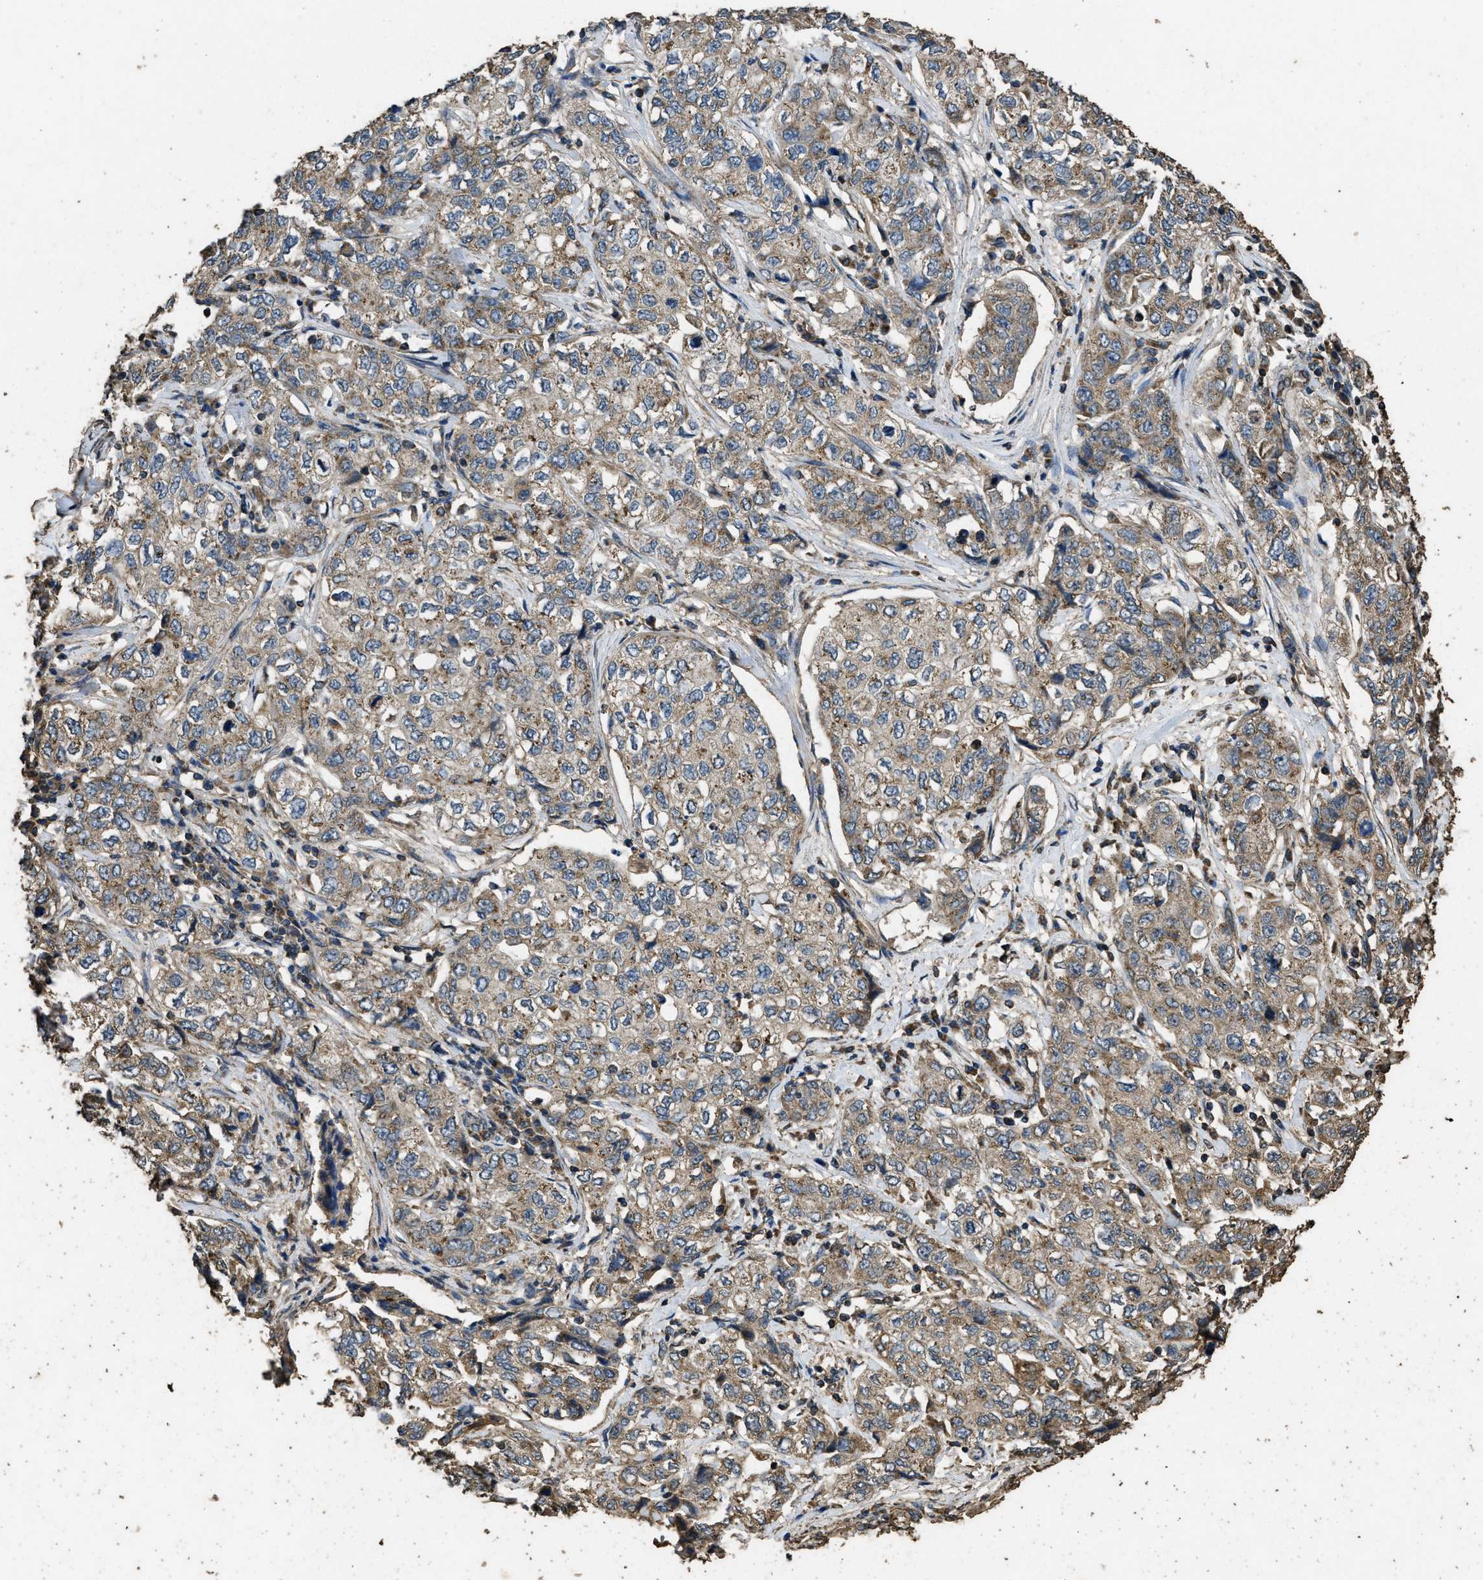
{"staining": {"intensity": "moderate", "quantity": ">75%", "location": "cytoplasmic/membranous"}, "tissue": "stomach cancer", "cell_type": "Tumor cells", "image_type": "cancer", "snomed": [{"axis": "morphology", "description": "Adenocarcinoma, NOS"}, {"axis": "topography", "description": "Stomach"}], "caption": "Protein staining of stomach cancer (adenocarcinoma) tissue displays moderate cytoplasmic/membranous expression in approximately >75% of tumor cells. (IHC, brightfield microscopy, high magnification).", "gene": "CYRIA", "patient": {"sex": "male", "age": 48}}